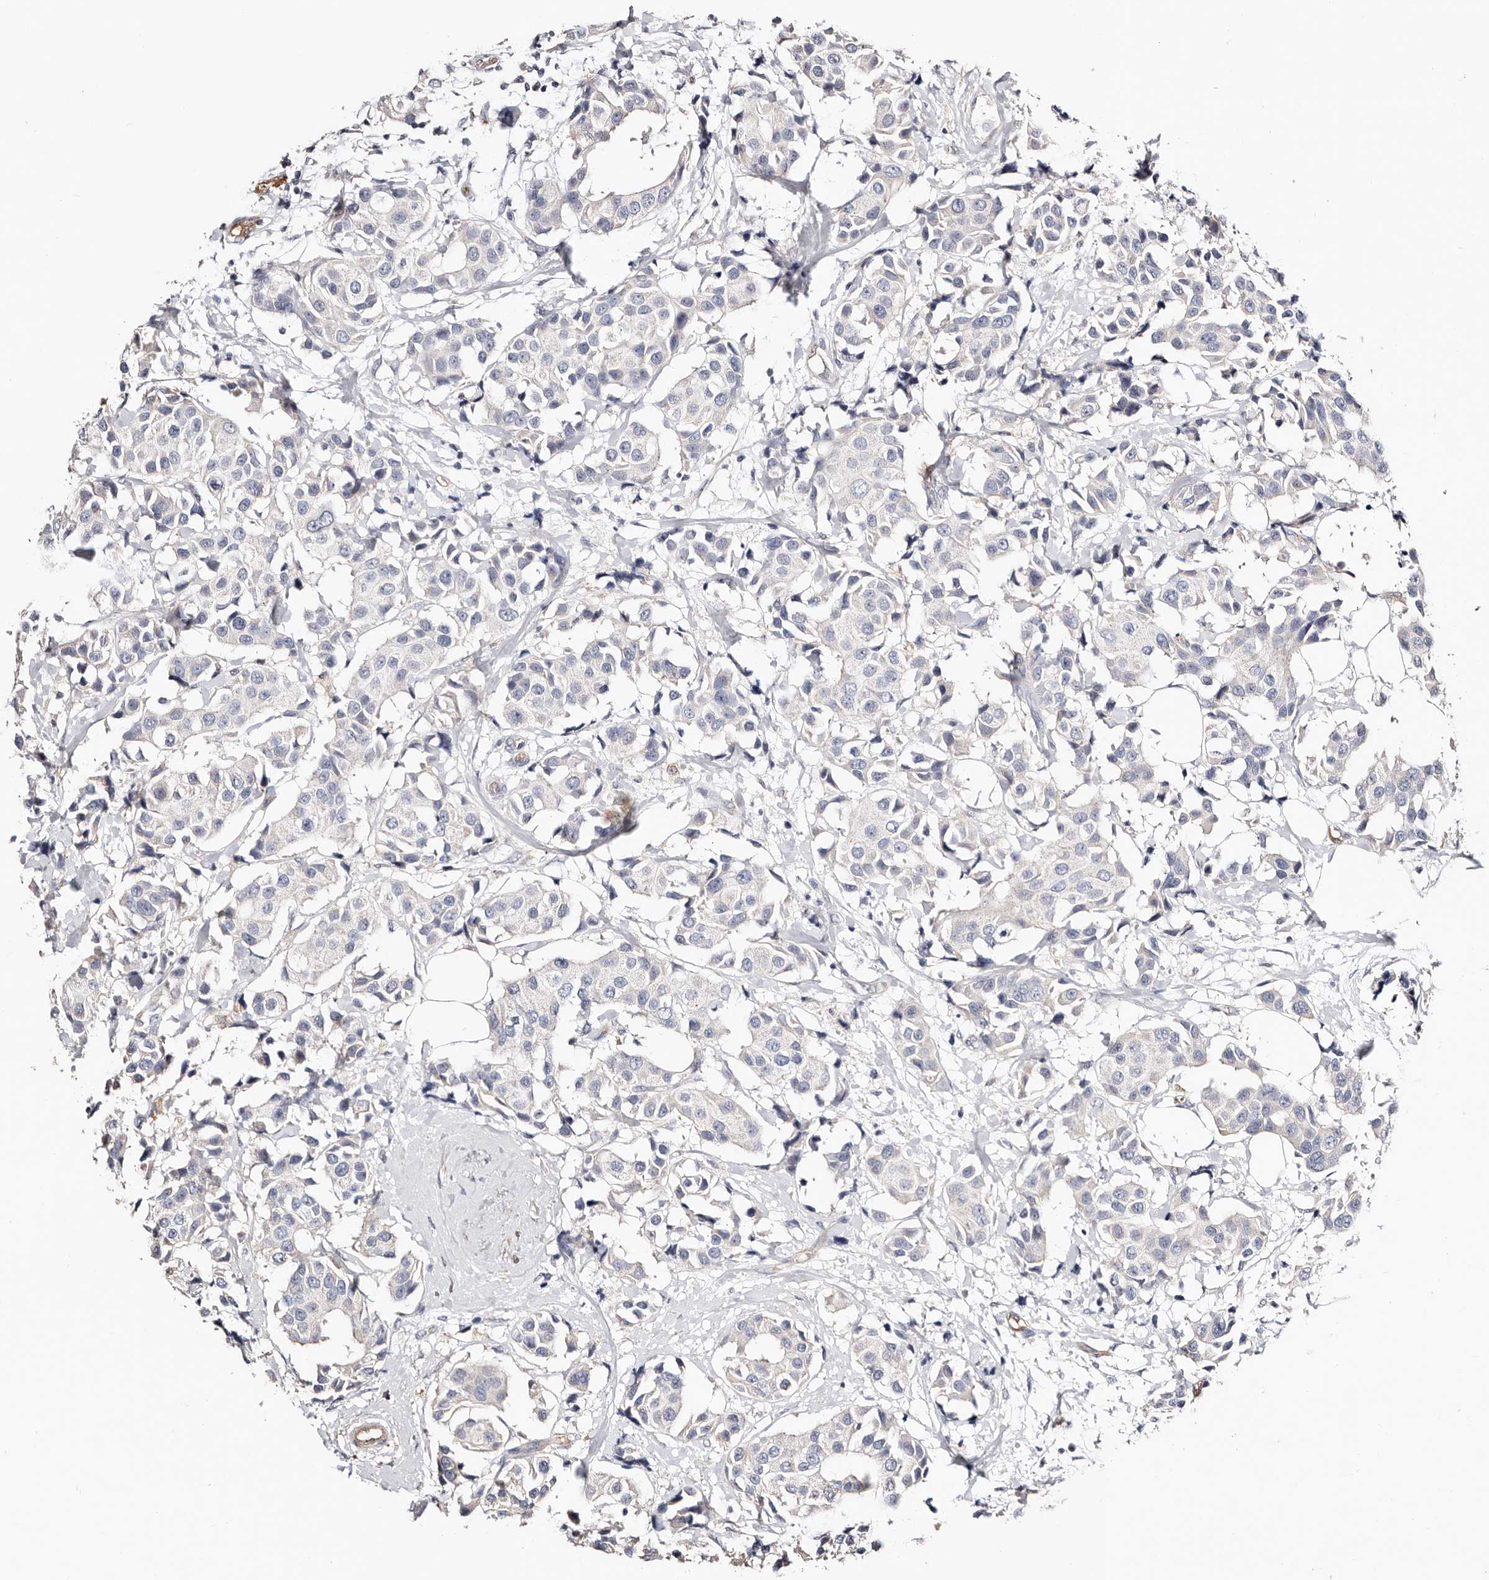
{"staining": {"intensity": "negative", "quantity": "none", "location": "none"}, "tissue": "breast cancer", "cell_type": "Tumor cells", "image_type": "cancer", "snomed": [{"axis": "morphology", "description": "Normal tissue, NOS"}, {"axis": "morphology", "description": "Duct carcinoma"}, {"axis": "topography", "description": "Breast"}], "caption": "IHC of infiltrating ductal carcinoma (breast) exhibits no expression in tumor cells.", "gene": "TGM2", "patient": {"sex": "female", "age": 39}}